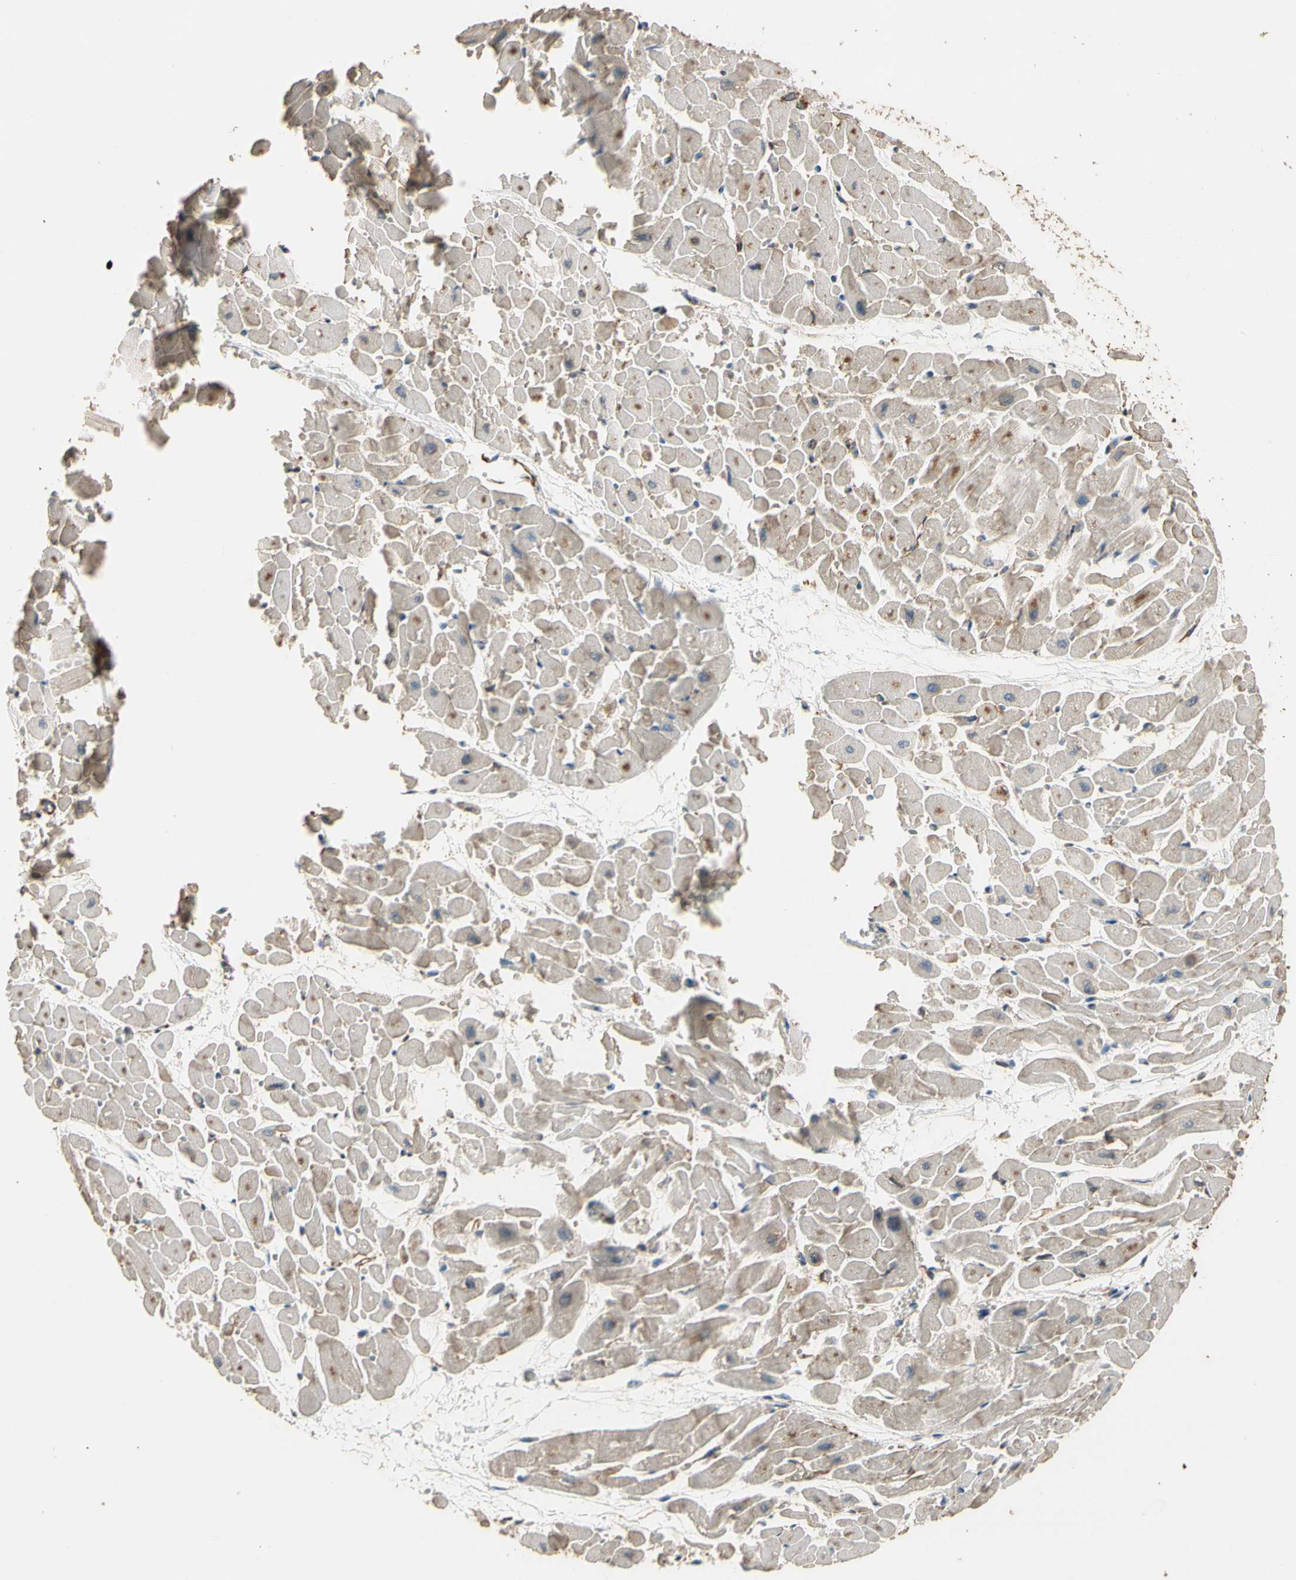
{"staining": {"intensity": "moderate", "quantity": "25%-75%", "location": "cytoplasmic/membranous"}, "tissue": "heart muscle", "cell_type": "Cardiomyocytes", "image_type": "normal", "snomed": [{"axis": "morphology", "description": "Normal tissue, NOS"}, {"axis": "topography", "description": "Heart"}], "caption": "Heart muscle stained with immunohistochemistry displays moderate cytoplasmic/membranous positivity in approximately 25%-75% of cardiomyocytes.", "gene": "SUSD2", "patient": {"sex": "male", "age": 45}}